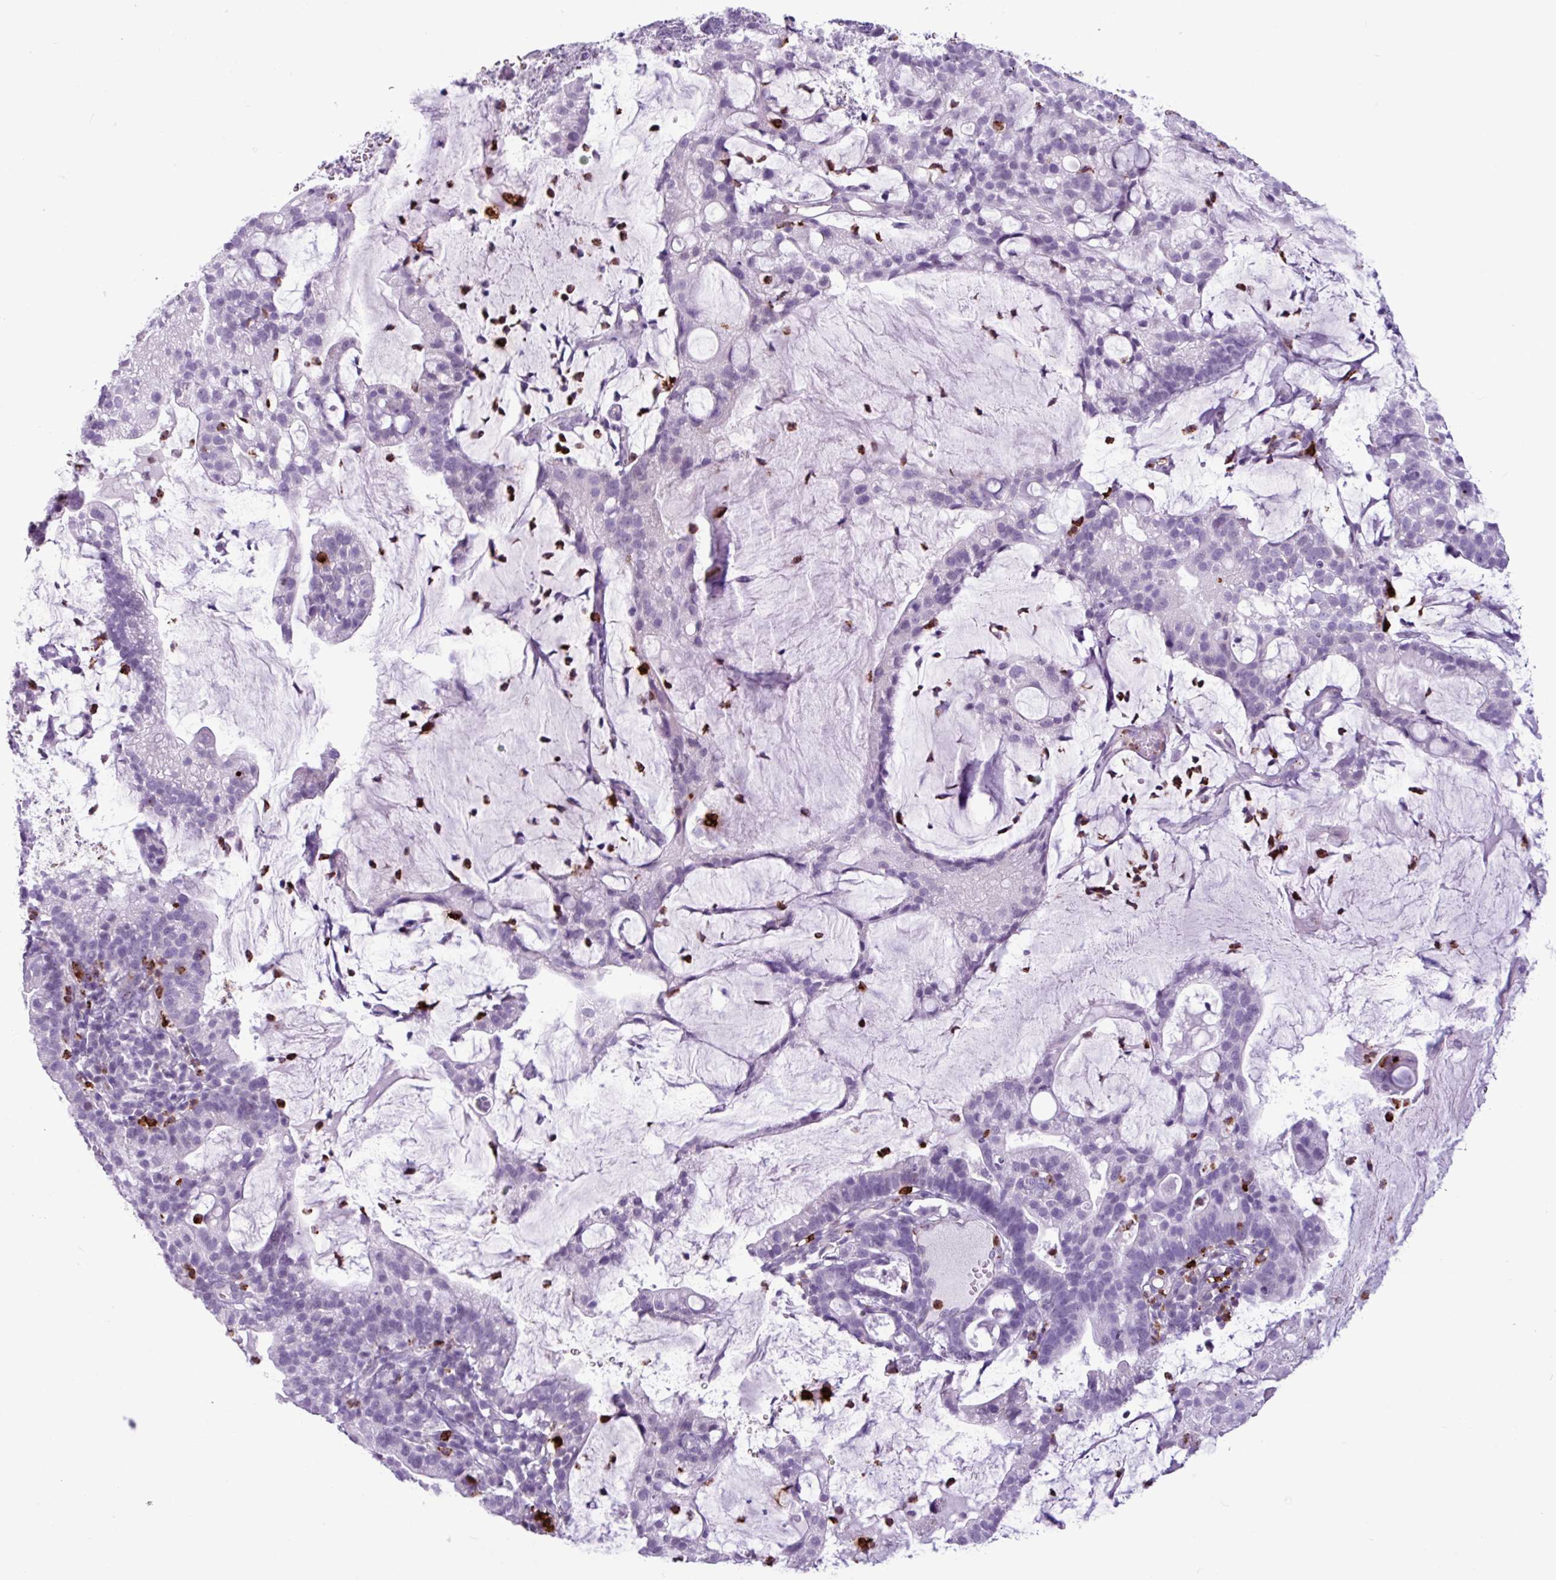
{"staining": {"intensity": "negative", "quantity": "none", "location": "none"}, "tissue": "cervical cancer", "cell_type": "Tumor cells", "image_type": "cancer", "snomed": [{"axis": "morphology", "description": "Adenocarcinoma, NOS"}, {"axis": "topography", "description": "Cervix"}], "caption": "Immunohistochemistry of human cervical cancer (adenocarcinoma) reveals no staining in tumor cells.", "gene": "TMEM178A", "patient": {"sex": "female", "age": 41}}